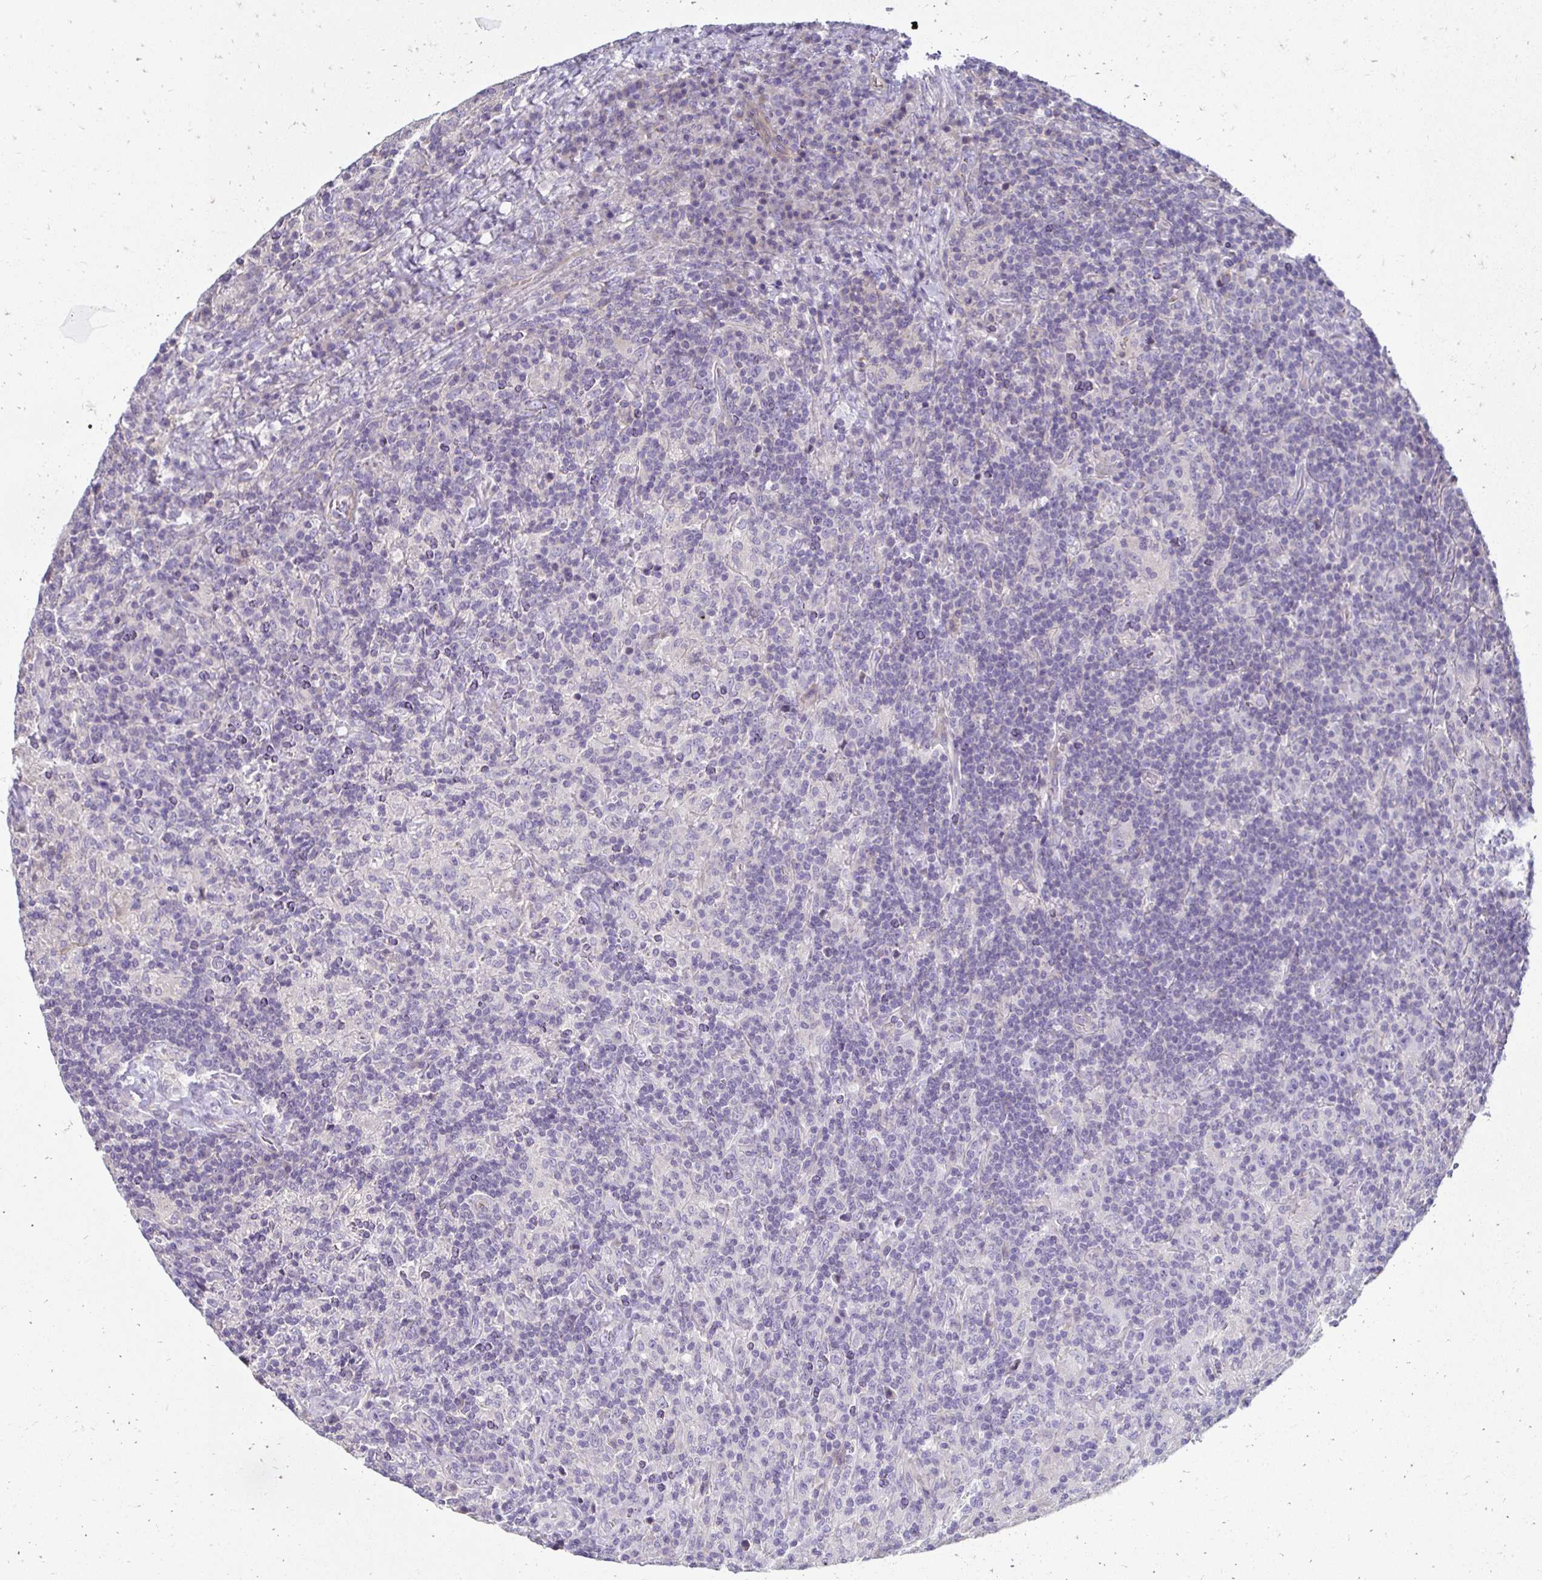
{"staining": {"intensity": "negative", "quantity": "none", "location": "none"}, "tissue": "lymphoma", "cell_type": "Tumor cells", "image_type": "cancer", "snomed": [{"axis": "morphology", "description": "Hodgkin's disease, NOS"}, {"axis": "topography", "description": "Lymph node"}], "caption": "Photomicrograph shows no significant protein staining in tumor cells of Hodgkin's disease.", "gene": "AKAP6", "patient": {"sex": "male", "age": 70}}